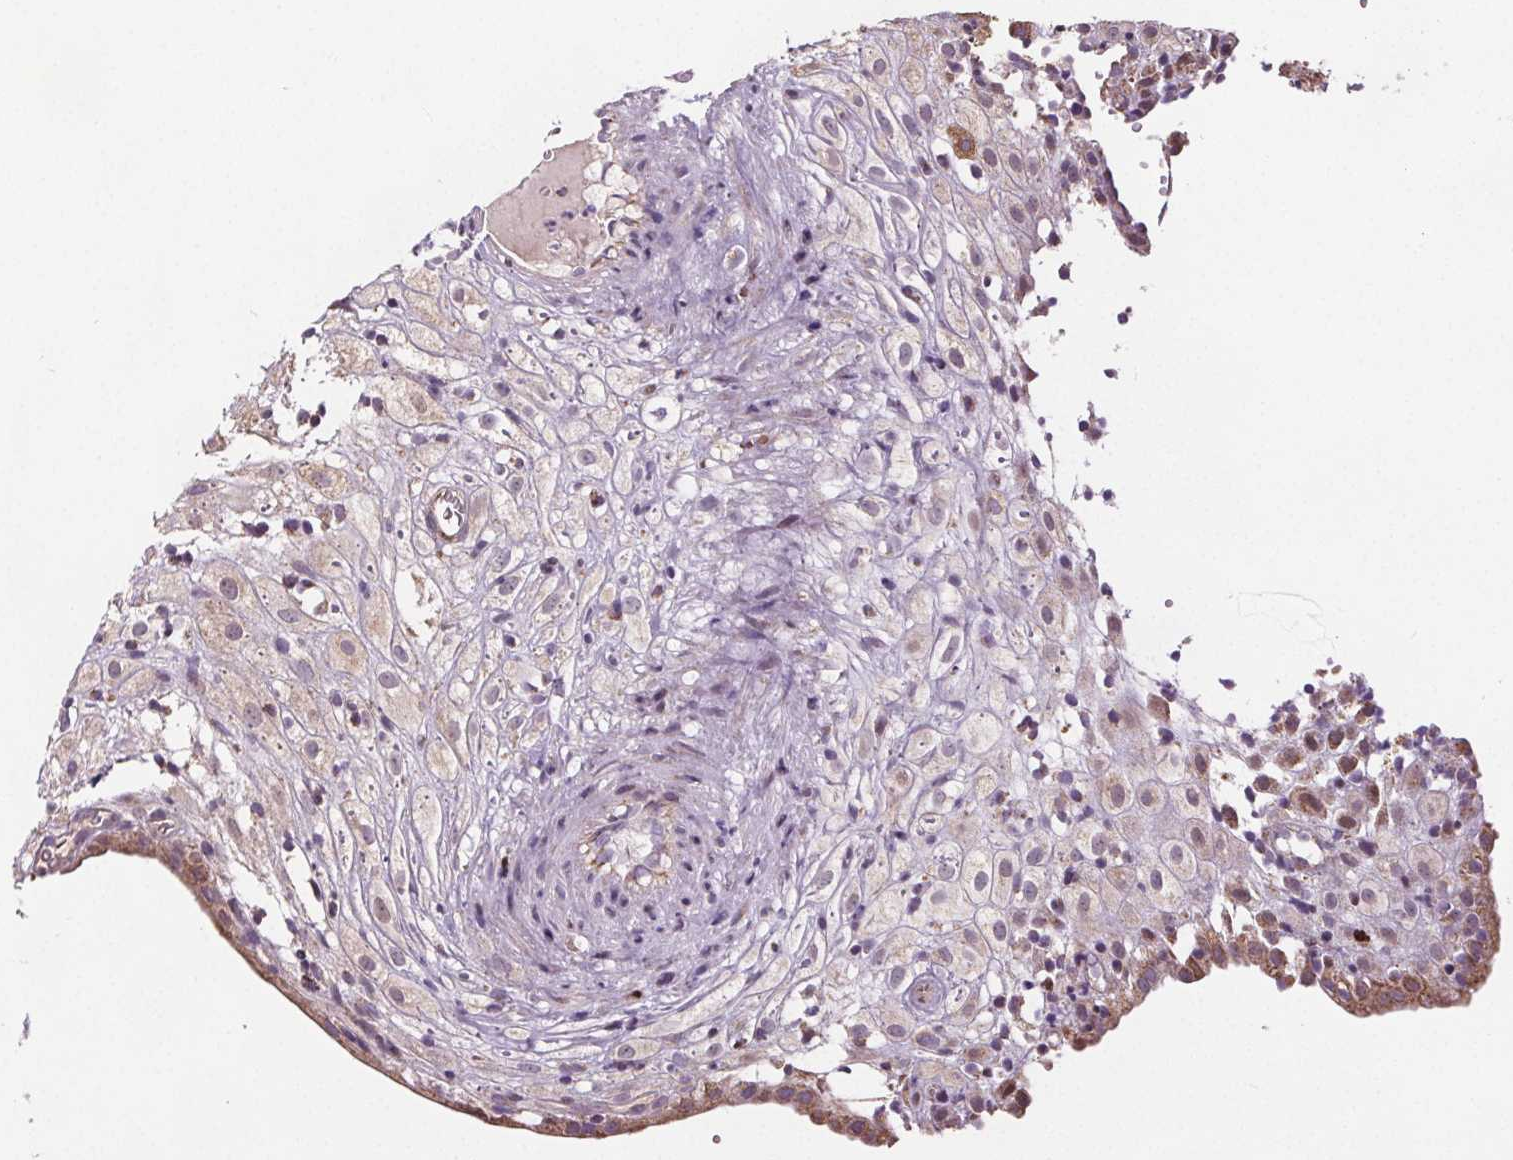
{"staining": {"intensity": "weak", "quantity": ">75%", "location": "cytoplasmic/membranous"}, "tissue": "placenta", "cell_type": "Decidual cells", "image_type": "normal", "snomed": [{"axis": "morphology", "description": "Normal tissue, NOS"}, {"axis": "topography", "description": "Placenta"}], "caption": "Decidual cells demonstrate low levels of weak cytoplasmic/membranous staining in approximately >75% of cells in unremarkable placenta. Nuclei are stained in blue.", "gene": "SUCLA2", "patient": {"sex": "female", "age": 24}}